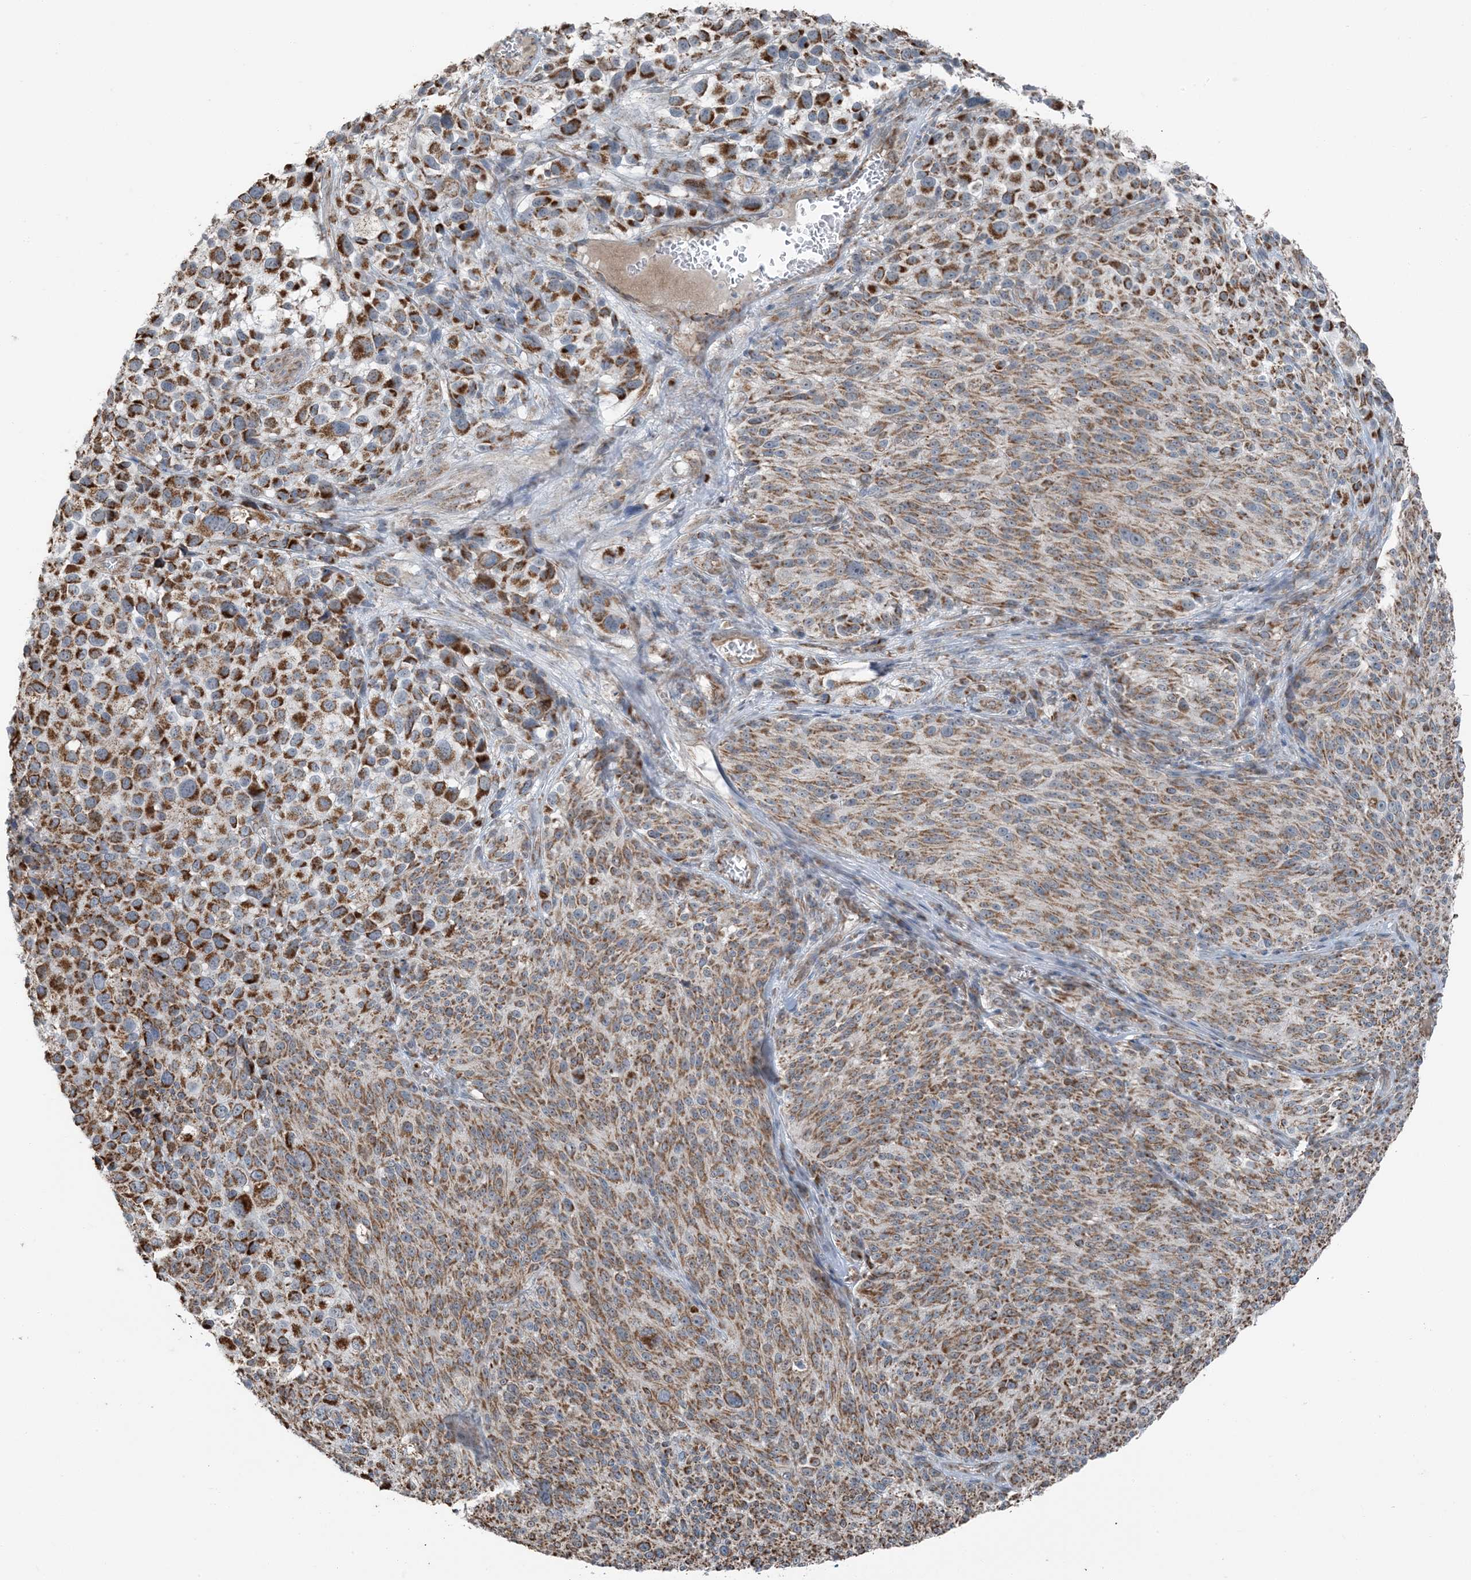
{"staining": {"intensity": "moderate", "quantity": ">75%", "location": "cytoplasmic/membranous"}, "tissue": "melanoma", "cell_type": "Tumor cells", "image_type": "cancer", "snomed": [{"axis": "morphology", "description": "Malignant melanoma, NOS"}, {"axis": "topography", "description": "Skin of trunk"}], "caption": "Immunohistochemical staining of human malignant melanoma displays medium levels of moderate cytoplasmic/membranous positivity in about >75% of tumor cells.", "gene": "PILRB", "patient": {"sex": "male", "age": 71}}